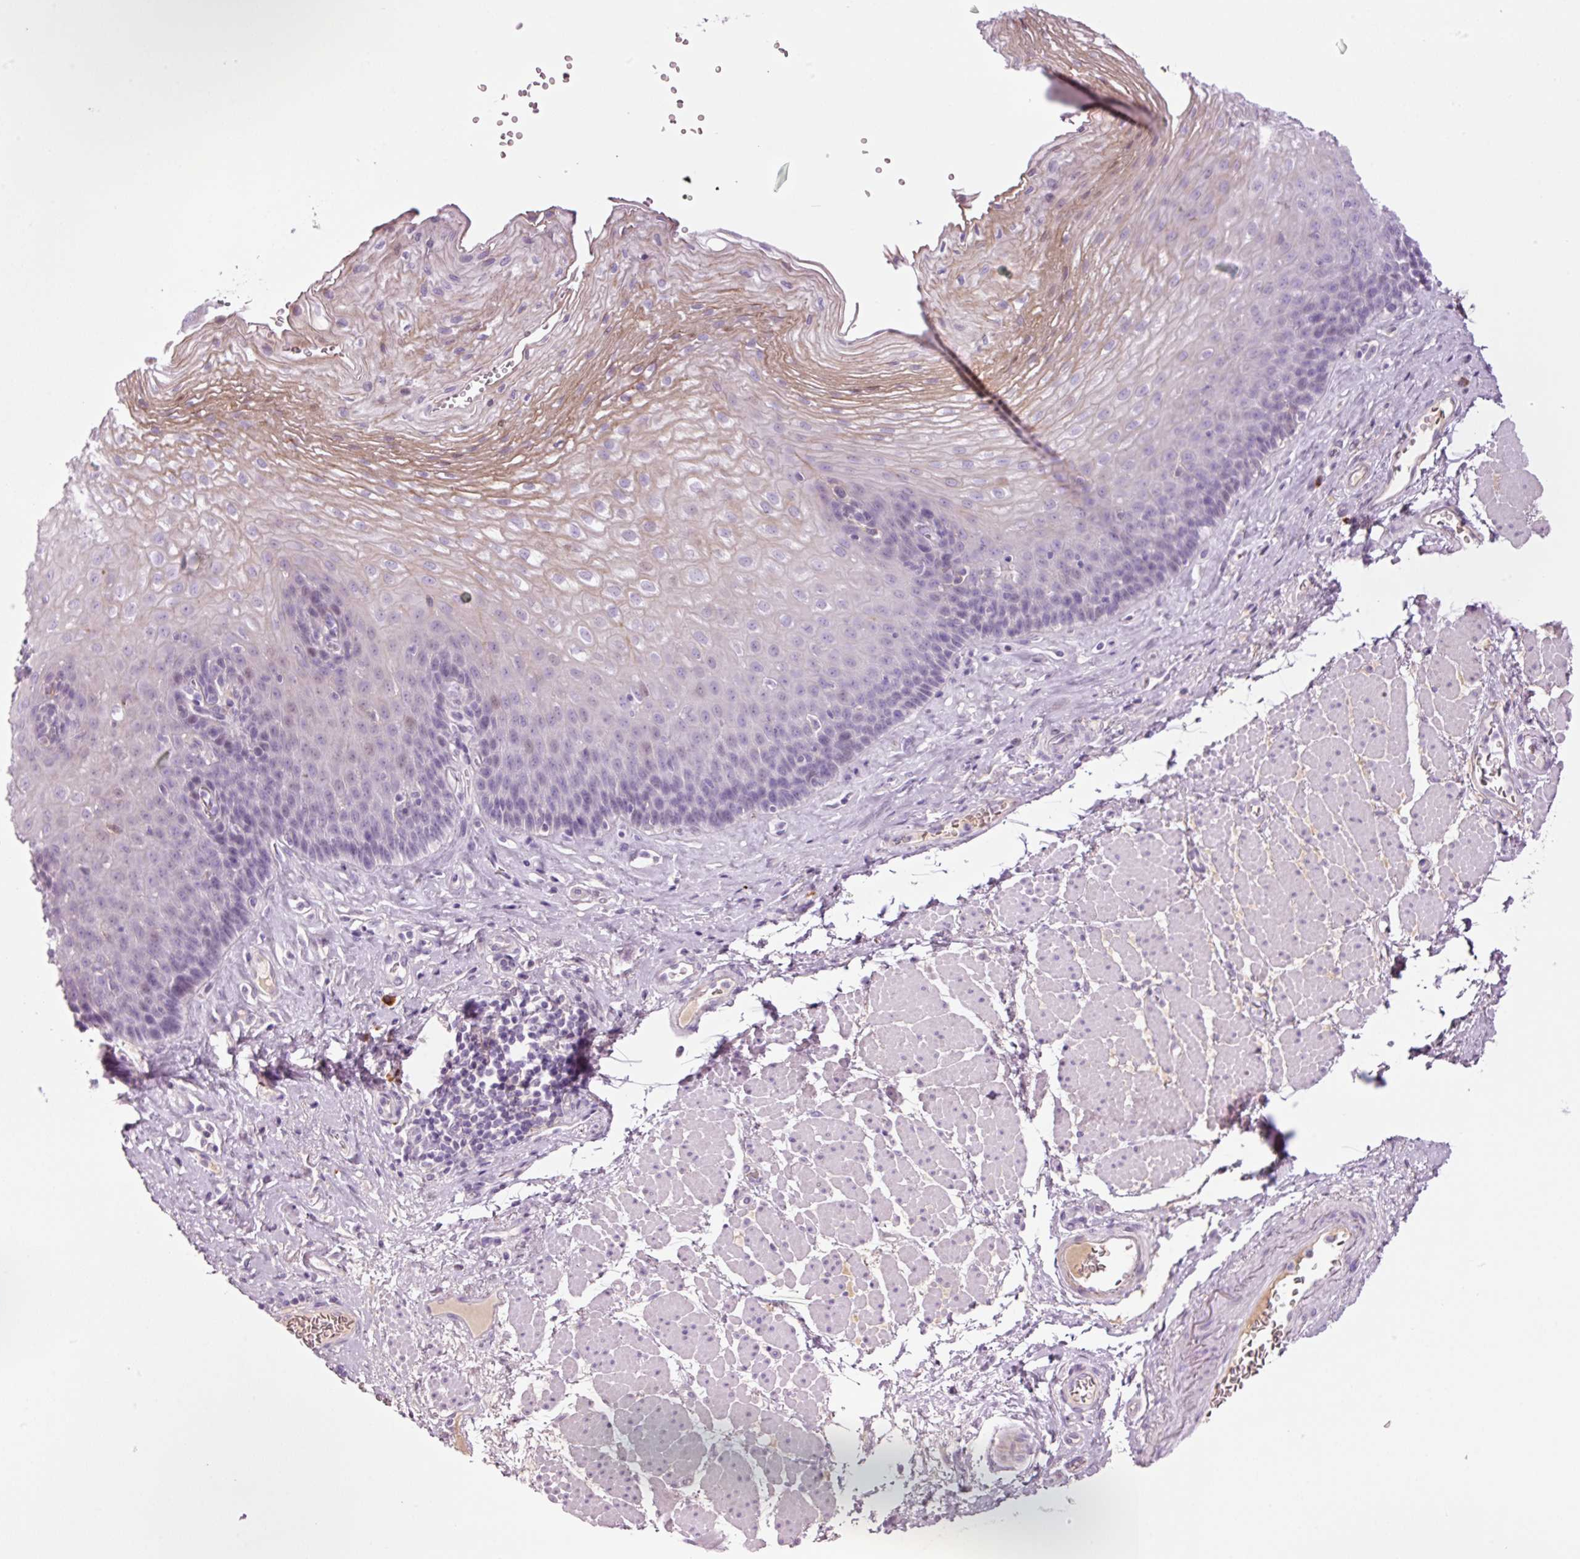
{"staining": {"intensity": "moderate", "quantity": "<25%", "location": "cytoplasmic/membranous"}, "tissue": "esophagus", "cell_type": "Squamous epithelial cells", "image_type": "normal", "snomed": [{"axis": "morphology", "description": "Normal tissue, NOS"}, {"axis": "topography", "description": "Esophagus"}], "caption": "Esophagus stained for a protein (brown) displays moderate cytoplasmic/membranous positive staining in approximately <25% of squamous epithelial cells.", "gene": "KLF1", "patient": {"sex": "female", "age": 66}}